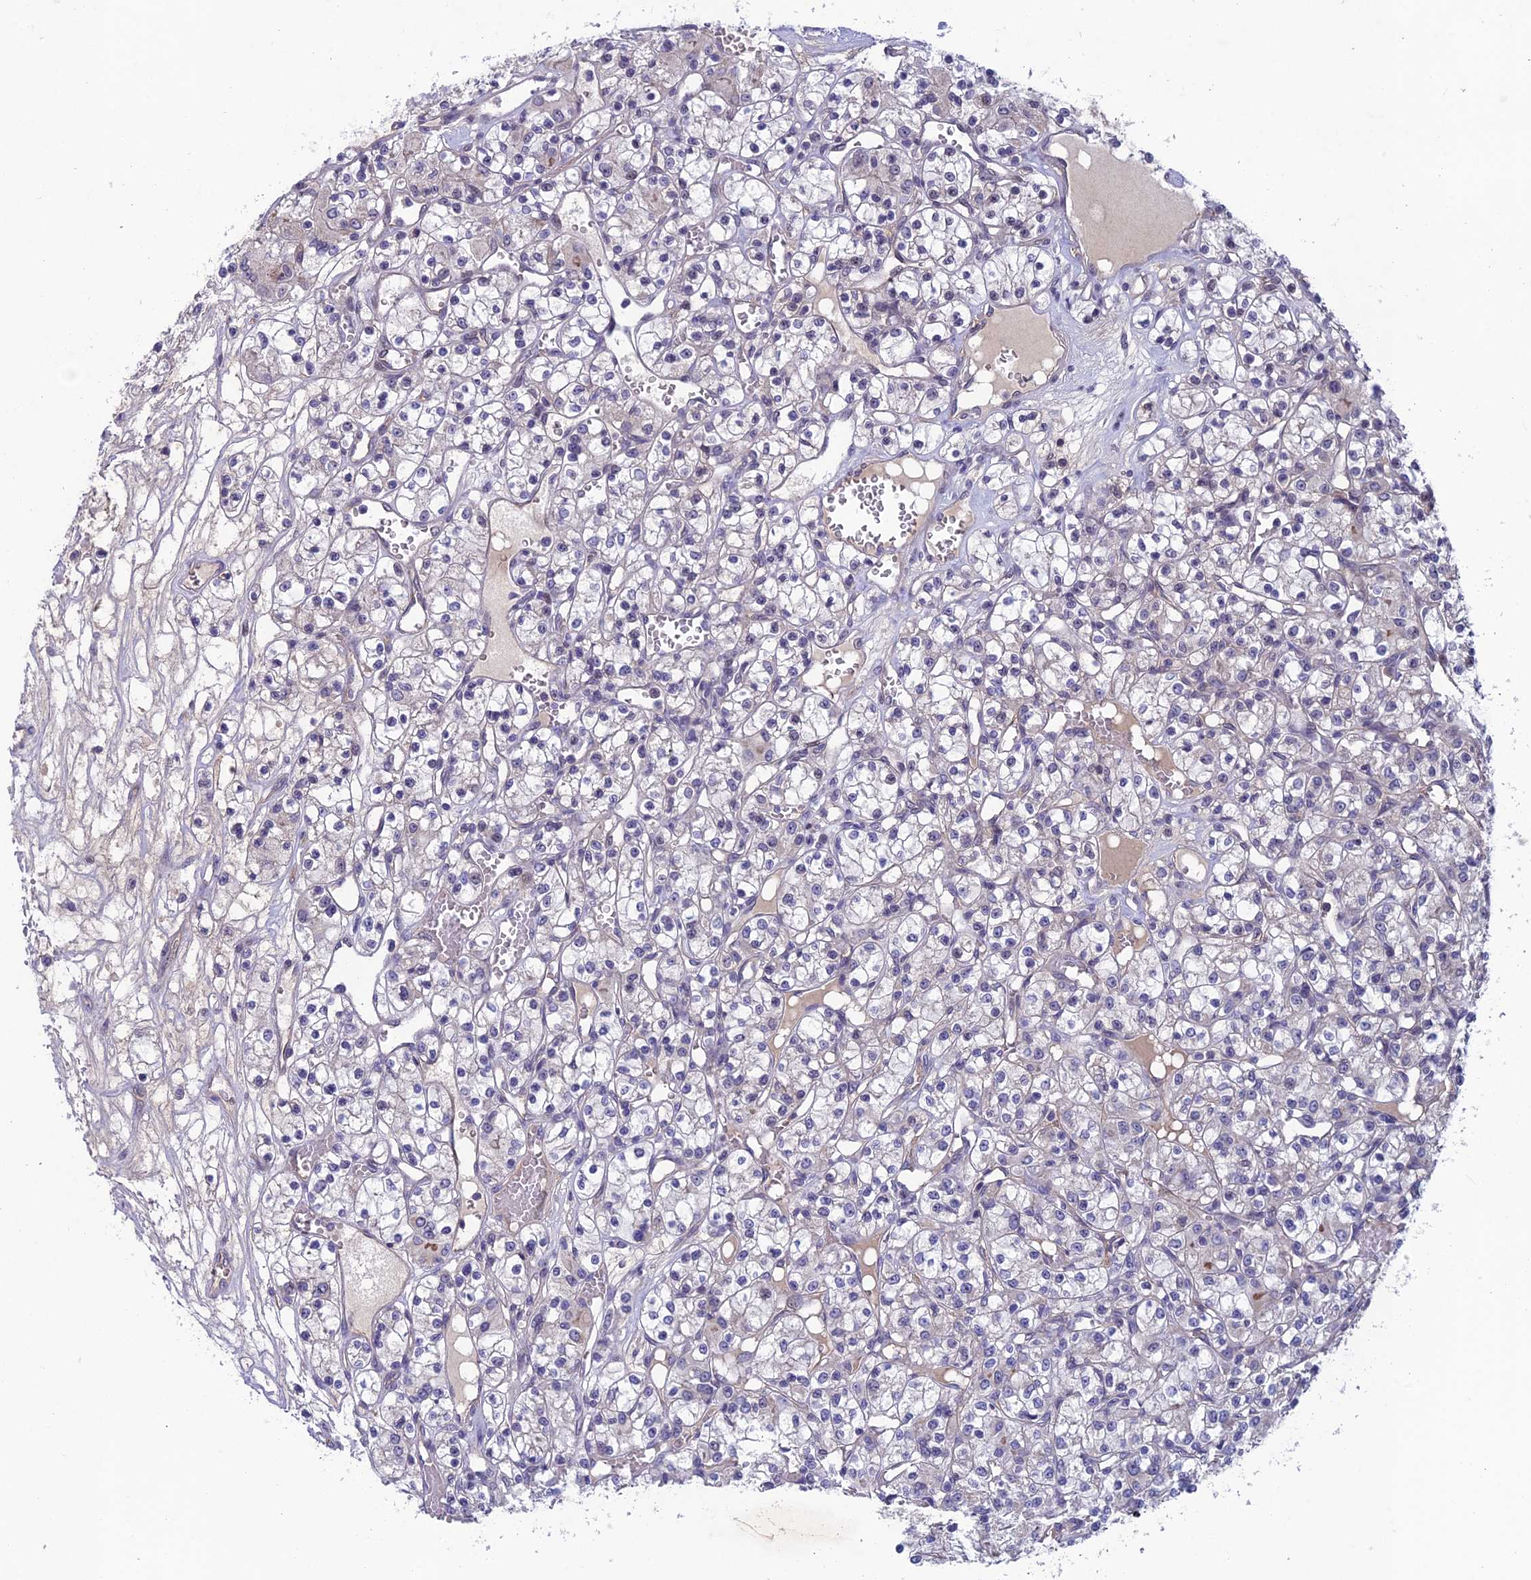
{"staining": {"intensity": "negative", "quantity": "none", "location": "none"}, "tissue": "renal cancer", "cell_type": "Tumor cells", "image_type": "cancer", "snomed": [{"axis": "morphology", "description": "Adenocarcinoma, NOS"}, {"axis": "topography", "description": "Kidney"}], "caption": "Renal adenocarcinoma stained for a protein using immunohistochemistry (IHC) shows no expression tumor cells.", "gene": "FKBPL", "patient": {"sex": "female", "age": 59}}